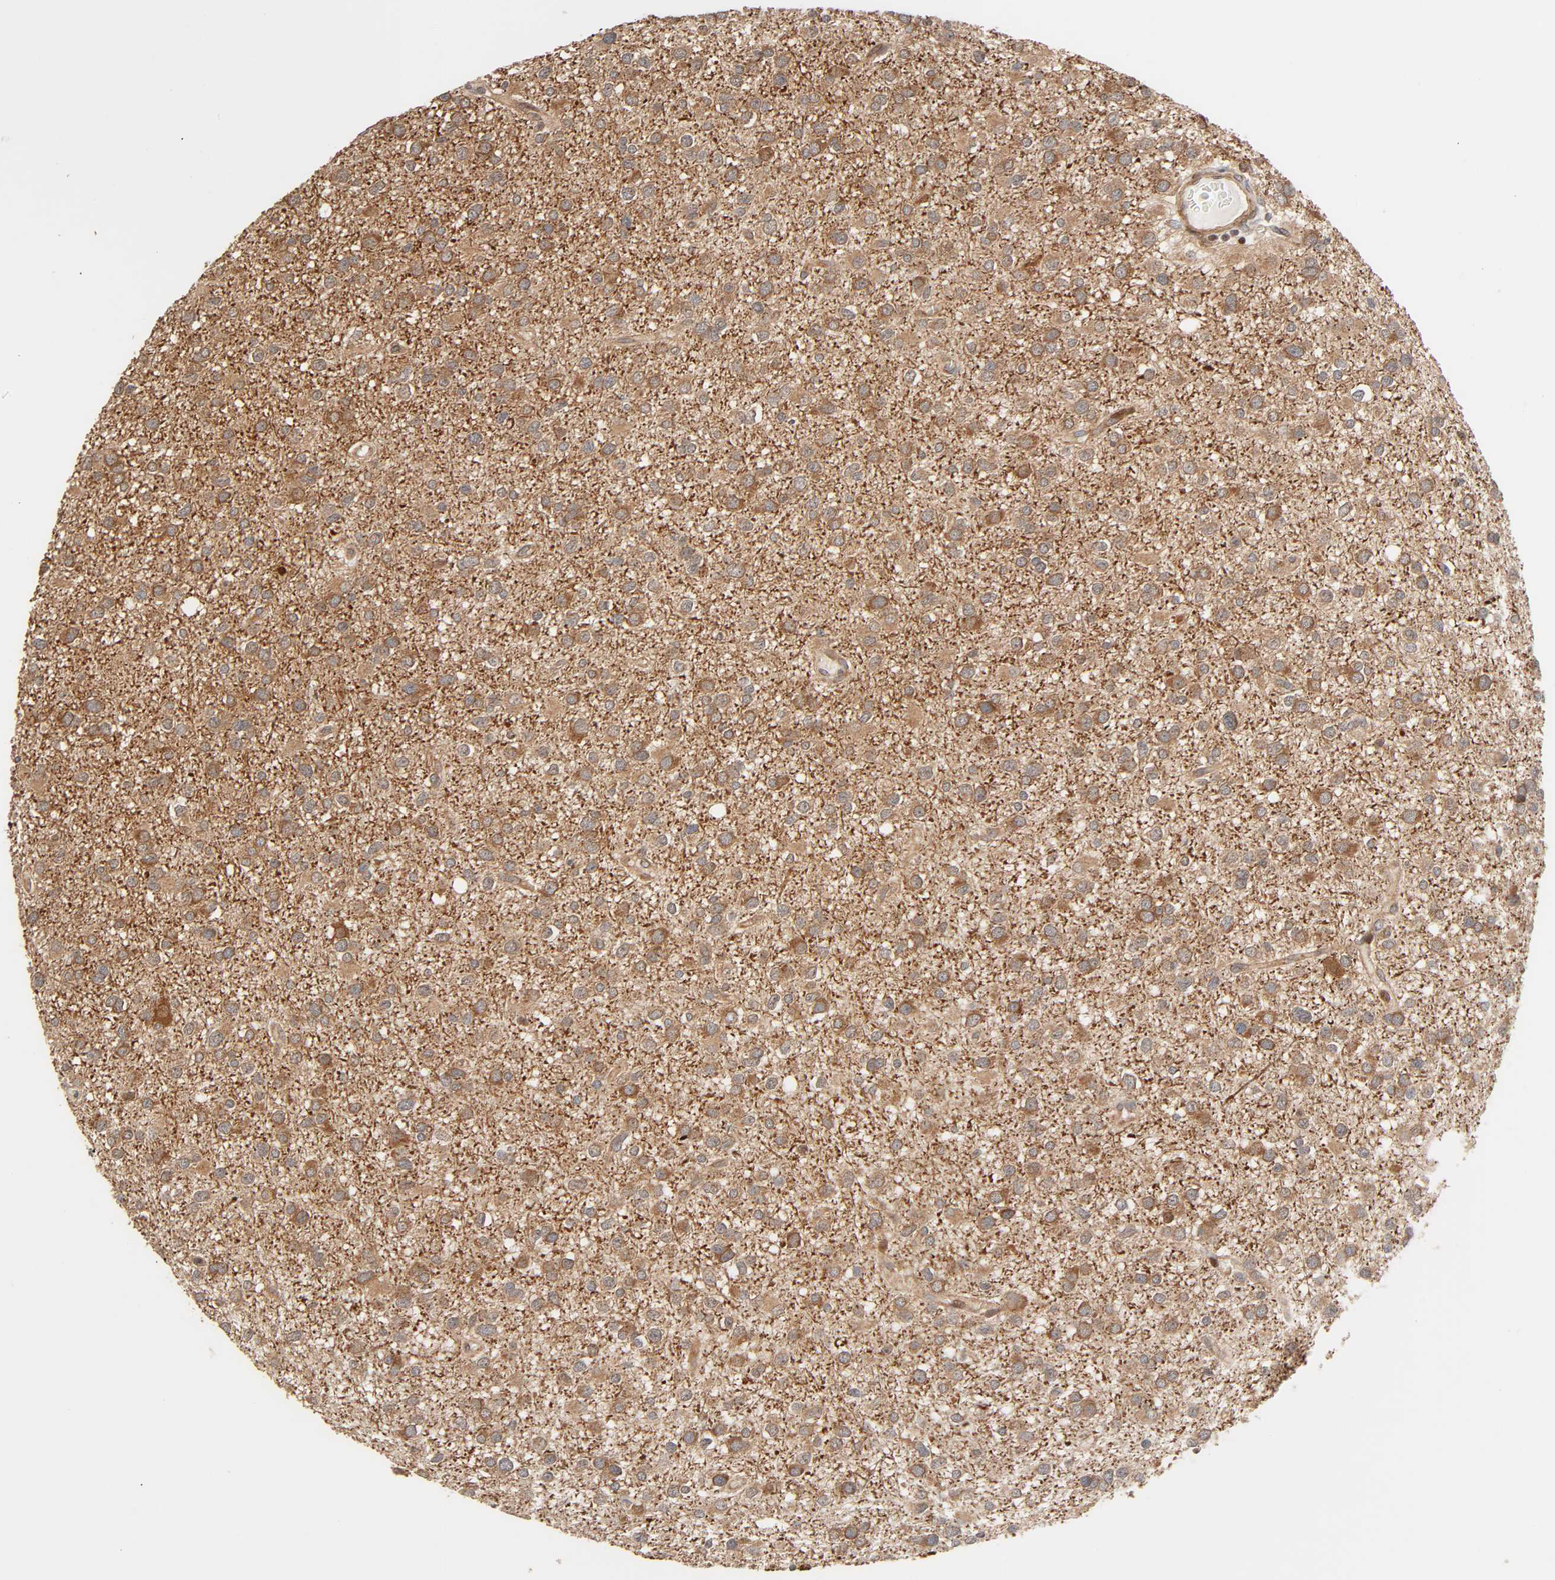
{"staining": {"intensity": "moderate", "quantity": ">75%", "location": "cytoplasmic/membranous"}, "tissue": "glioma", "cell_type": "Tumor cells", "image_type": "cancer", "snomed": [{"axis": "morphology", "description": "Glioma, malignant, Low grade"}, {"axis": "topography", "description": "Brain"}], "caption": "Malignant glioma (low-grade) tissue exhibits moderate cytoplasmic/membranous expression in approximately >75% of tumor cells", "gene": "NEMF", "patient": {"sex": "male", "age": 42}}